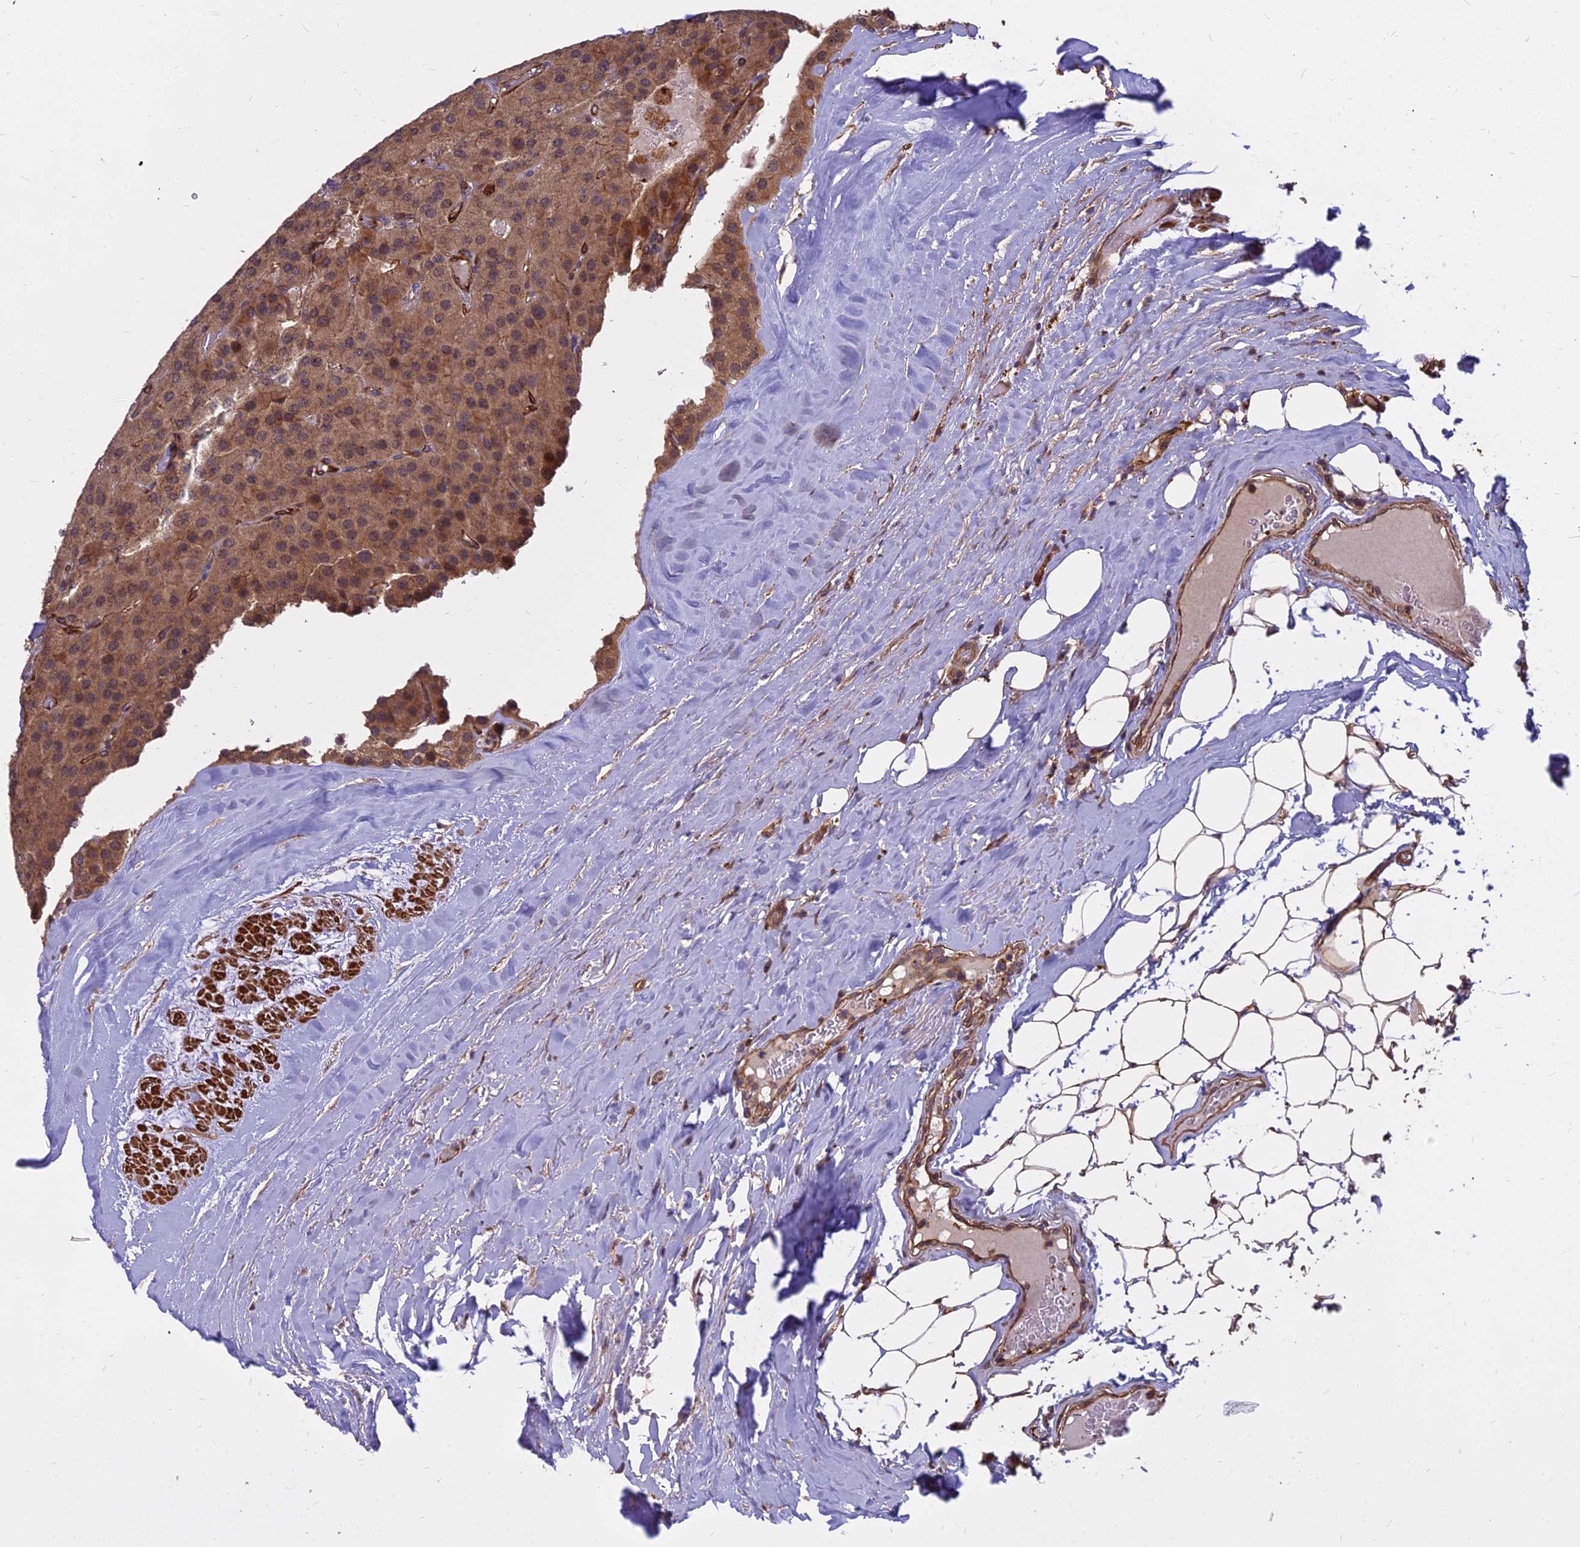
{"staining": {"intensity": "moderate", "quantity": ">75%", "location": "cytoplasmic/membranous,nuclear"}, "tissue": "parathyroid gland", "cell_type": "Glandular cells", "image_type": "normal", "snomed": [{"axis": "morphology", "description": "Normal tissue, NOS"}, {"axis": "morphology", "description": "Adenoma, NOS"}, {"axis": "topography", "description": "Parathyroid gland"}], "caption": "Protein expression analysis of normal human parathyroid gland reveals moderate cytoplasmic/membranous,nuclear expression in about >75% of glandular cells. Ihc stains the protein in brown and the nuclei are stained blue.", "gene": "TCEA3", "patient": {"sex": "female", "age": 86}}